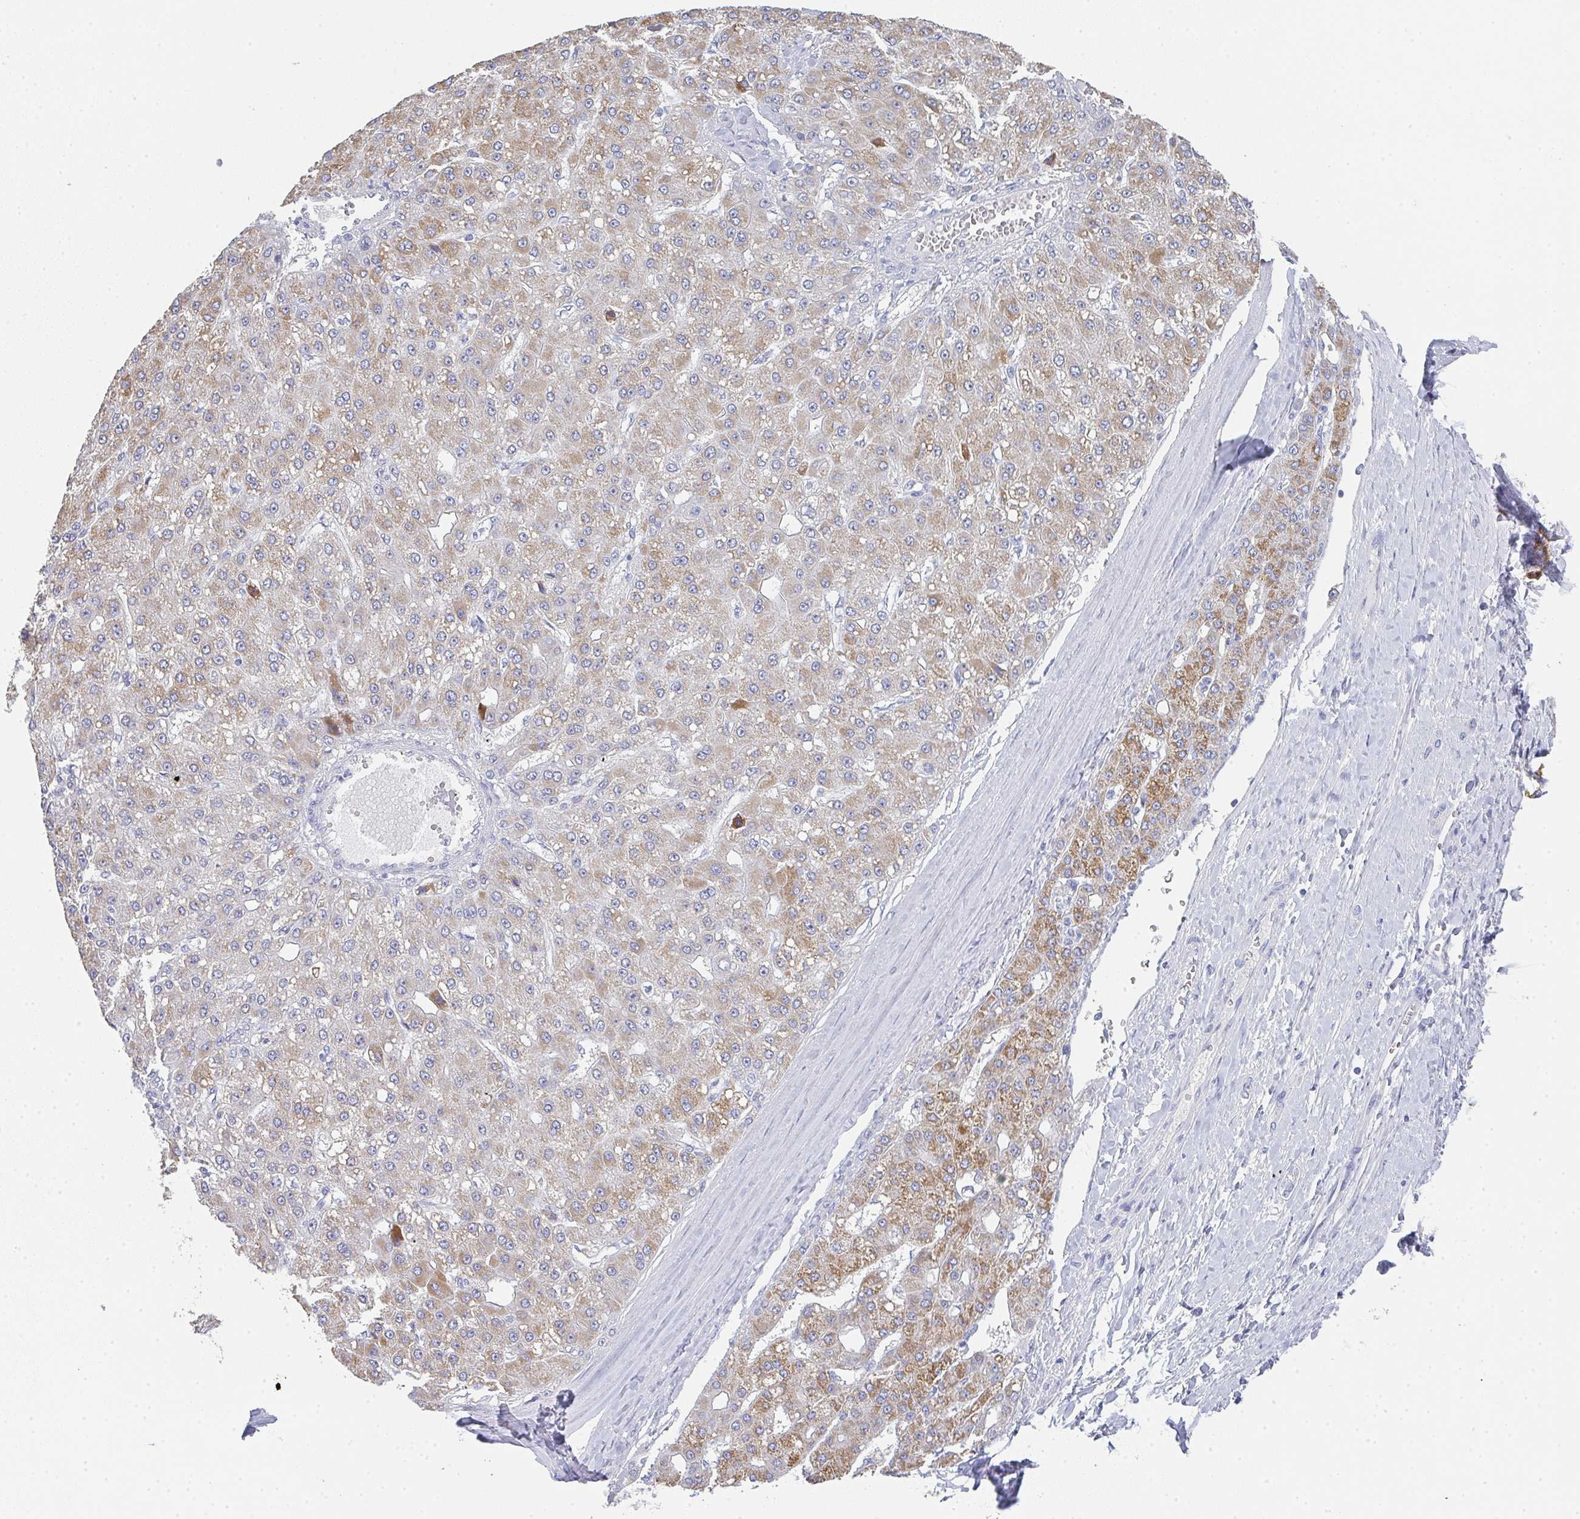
{"staining": {"intensity": "moderate", "quantity": "25%-75%", "location": "cytoplasmic/membranous"}, "tissue": "liver cancer", "cell_type": "Tumor cells", "image_type": "cancer", "snomed": [{"axis": "morphology", "description": "Carcinoma, Hepatocellular, NOS"}, {"axis": "topography", "description": "Liver"}], "caption": "Immunohistochemistry of human liver cancer demonstrates medium levels of moderate cytoplasmic/membranous expression in approximately 25%-75% of tumor cells. The staining was performed using DAB (3,3'-diaminobenzidine), with brown indicating positive protein expression. Nuclei are stained blue with hematoxylin.", "gene": "NOXRED1", "patient": {"sex": "male", "age": 67}}